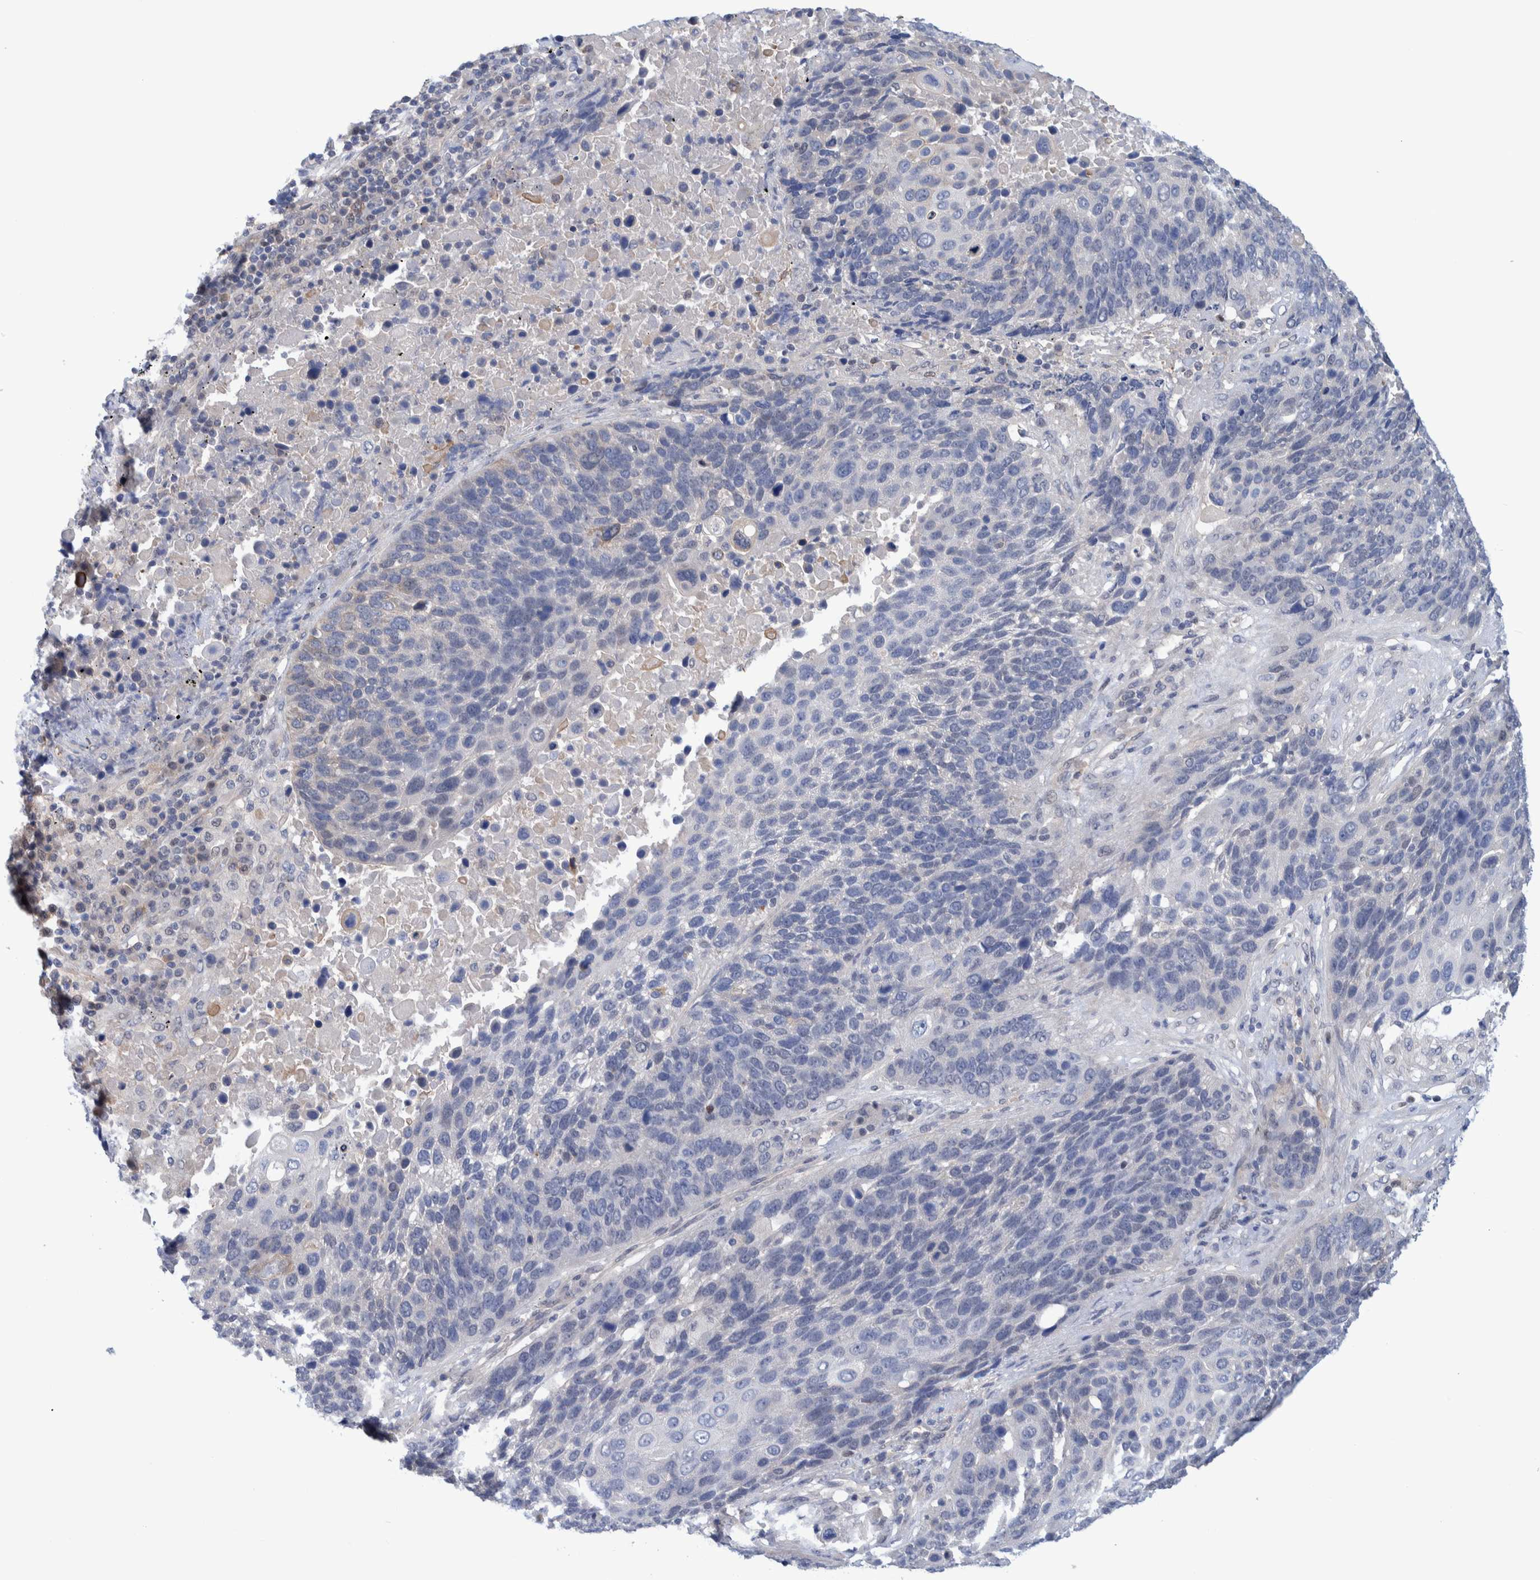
{"staining": {"intensity": "negative", "quantity": "none", "location": "none"}, "tissue": "lung cancer", "cell_type": "Tumor cells", "image_type": "cancer", "snomed": [{"axis": "morphology", "description": "Squamous cell carcinoma, NOS"}, {"axis": "topography", "description": "Lung"}], "caption": "This is a photomicrograph of immunohistochemistry (IHC) staining of lung squamous cell carcinoma, which shows no staining in tumor cells.", "gene": "PFAS", "patient": {"sex": "male", "age": 66}}